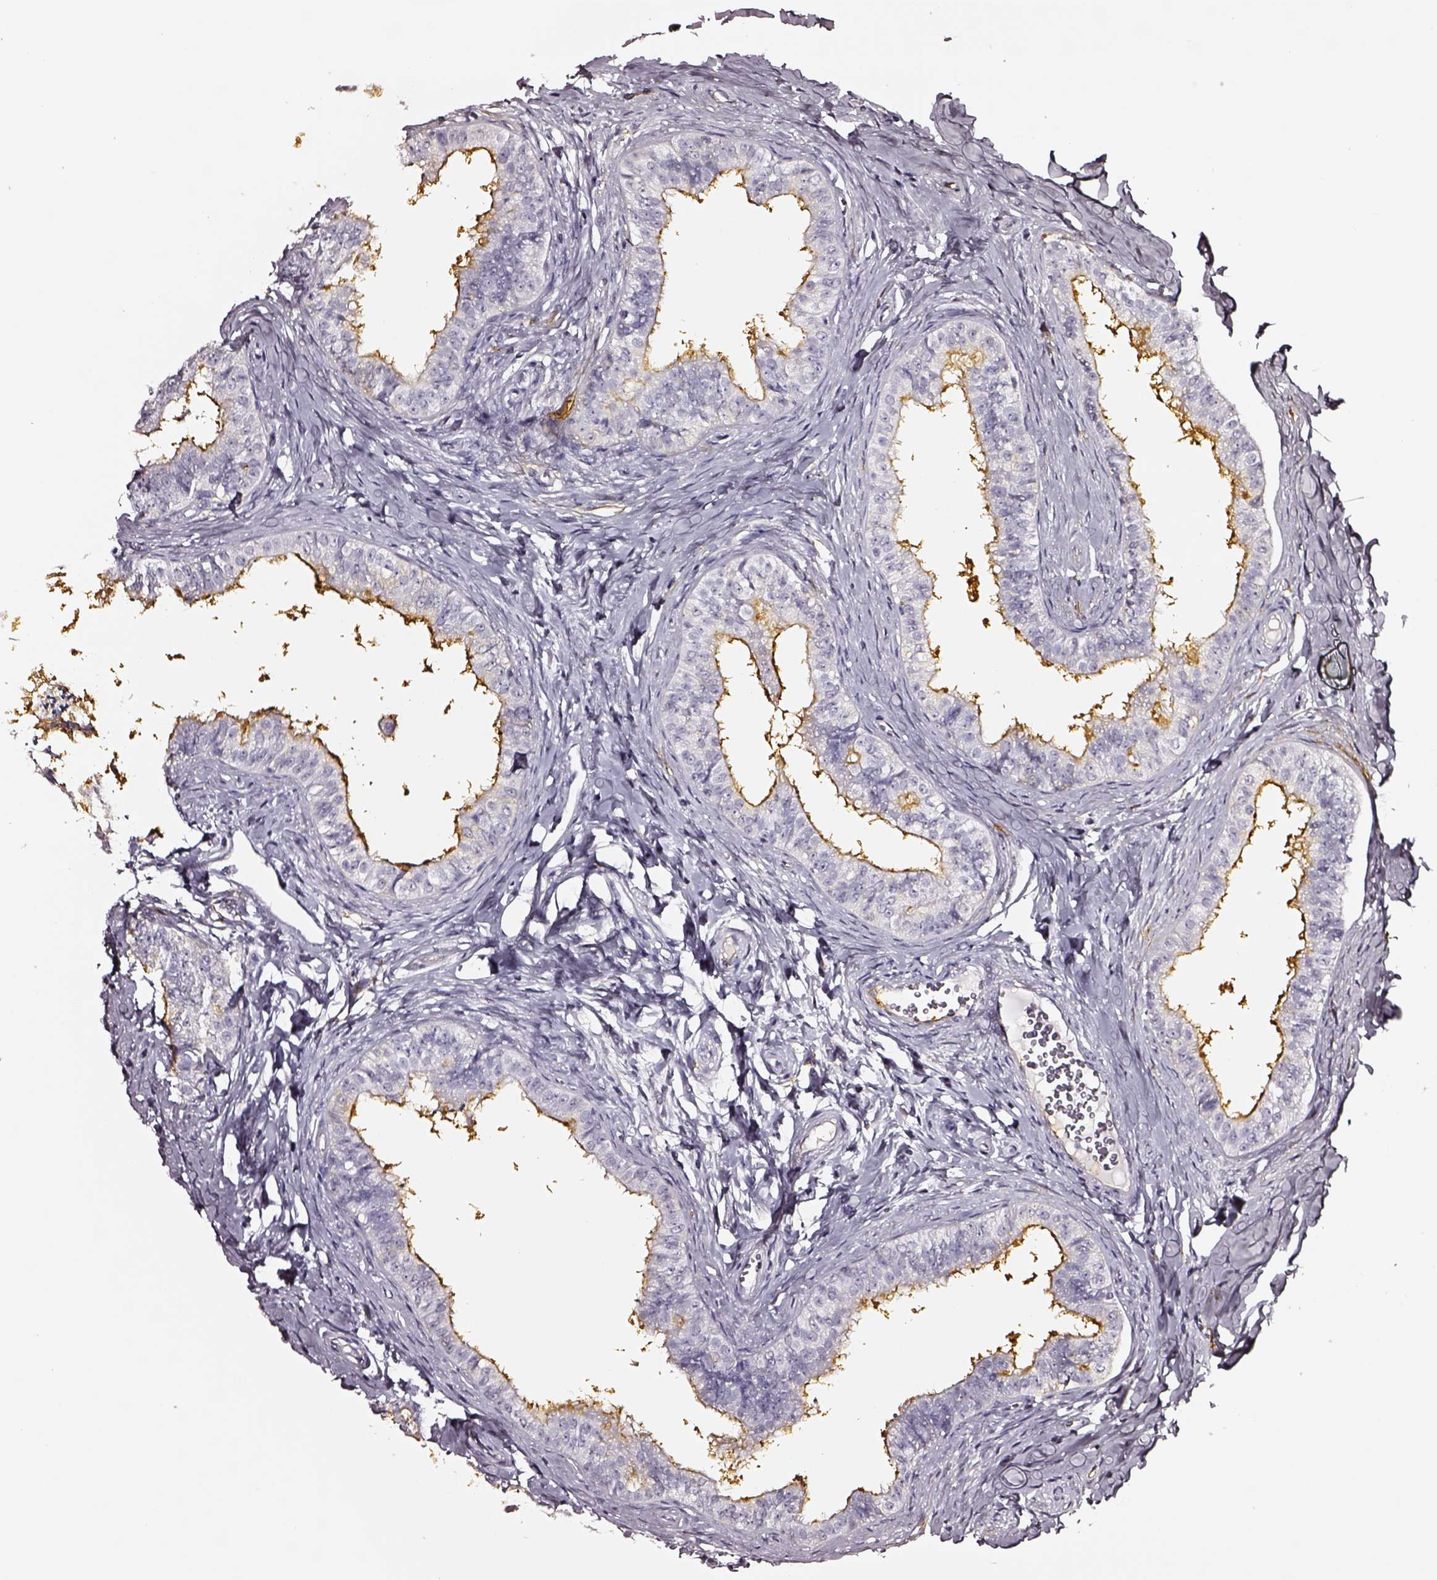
{"staining": {"intensity": "moderate", "quantity": "25%-75%", "location": "cytoplasmic/membranous"}, "tissue": "epididymis", "cell_type": "Glandular cells", "image_type": "normal", "snomed": [{"axis": "morphology", "description": "Normal tissue, NOS"}, {"axis": "topography", "description": "Epididymis"}], "caption": "High-power microscopy captured an IHC image of normal epididymis, revealing moderate cytoplasmic/membranous expression in approximately 25%-75% of glandular cells. The protein of interest is stained brown, and the nuclei are stained in blue (DAB IHC with brightfield microscopy, high magnification).", "gene": "DPEP1", "patient": {"sex": "male", "age": 24}}